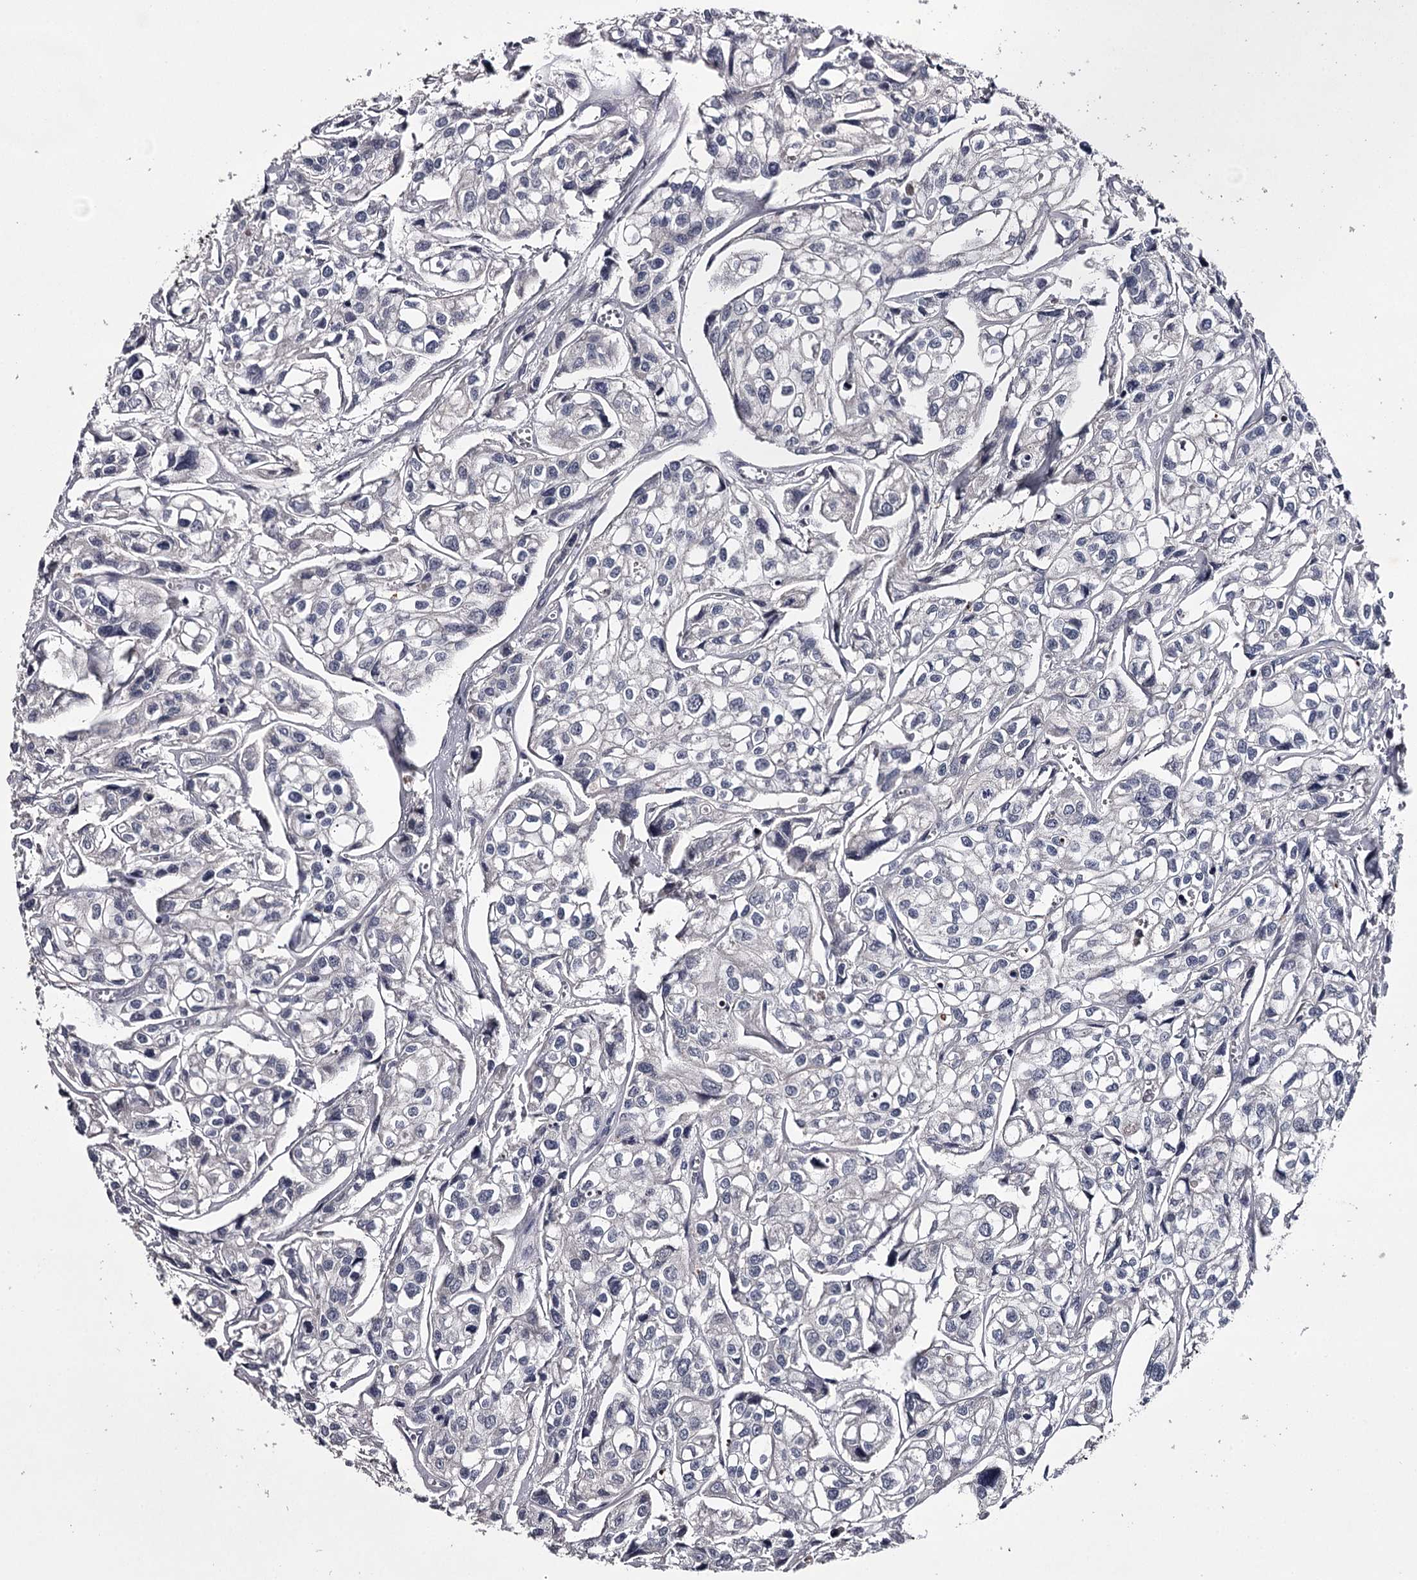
{"staining": {"intensity": "negative", "quantity": "none", "location": "none"}, "tissue": "urothelial cancer", "cell_type": "Tumor cells", "image_type": "cancer", "snomed": [{"axis": "morphology", "description": "Urothelial carcinoma, High grade"}, {"axis": "topography", "description": "Urinary bladder"}], "caption": "Human urothelial cancer stained for a protein using immunohistochemistry (IHC) exhibits no positivity in tumor cells.", "gene": "FDXACB1", "patient": {"sex": "male", "age": 67}}